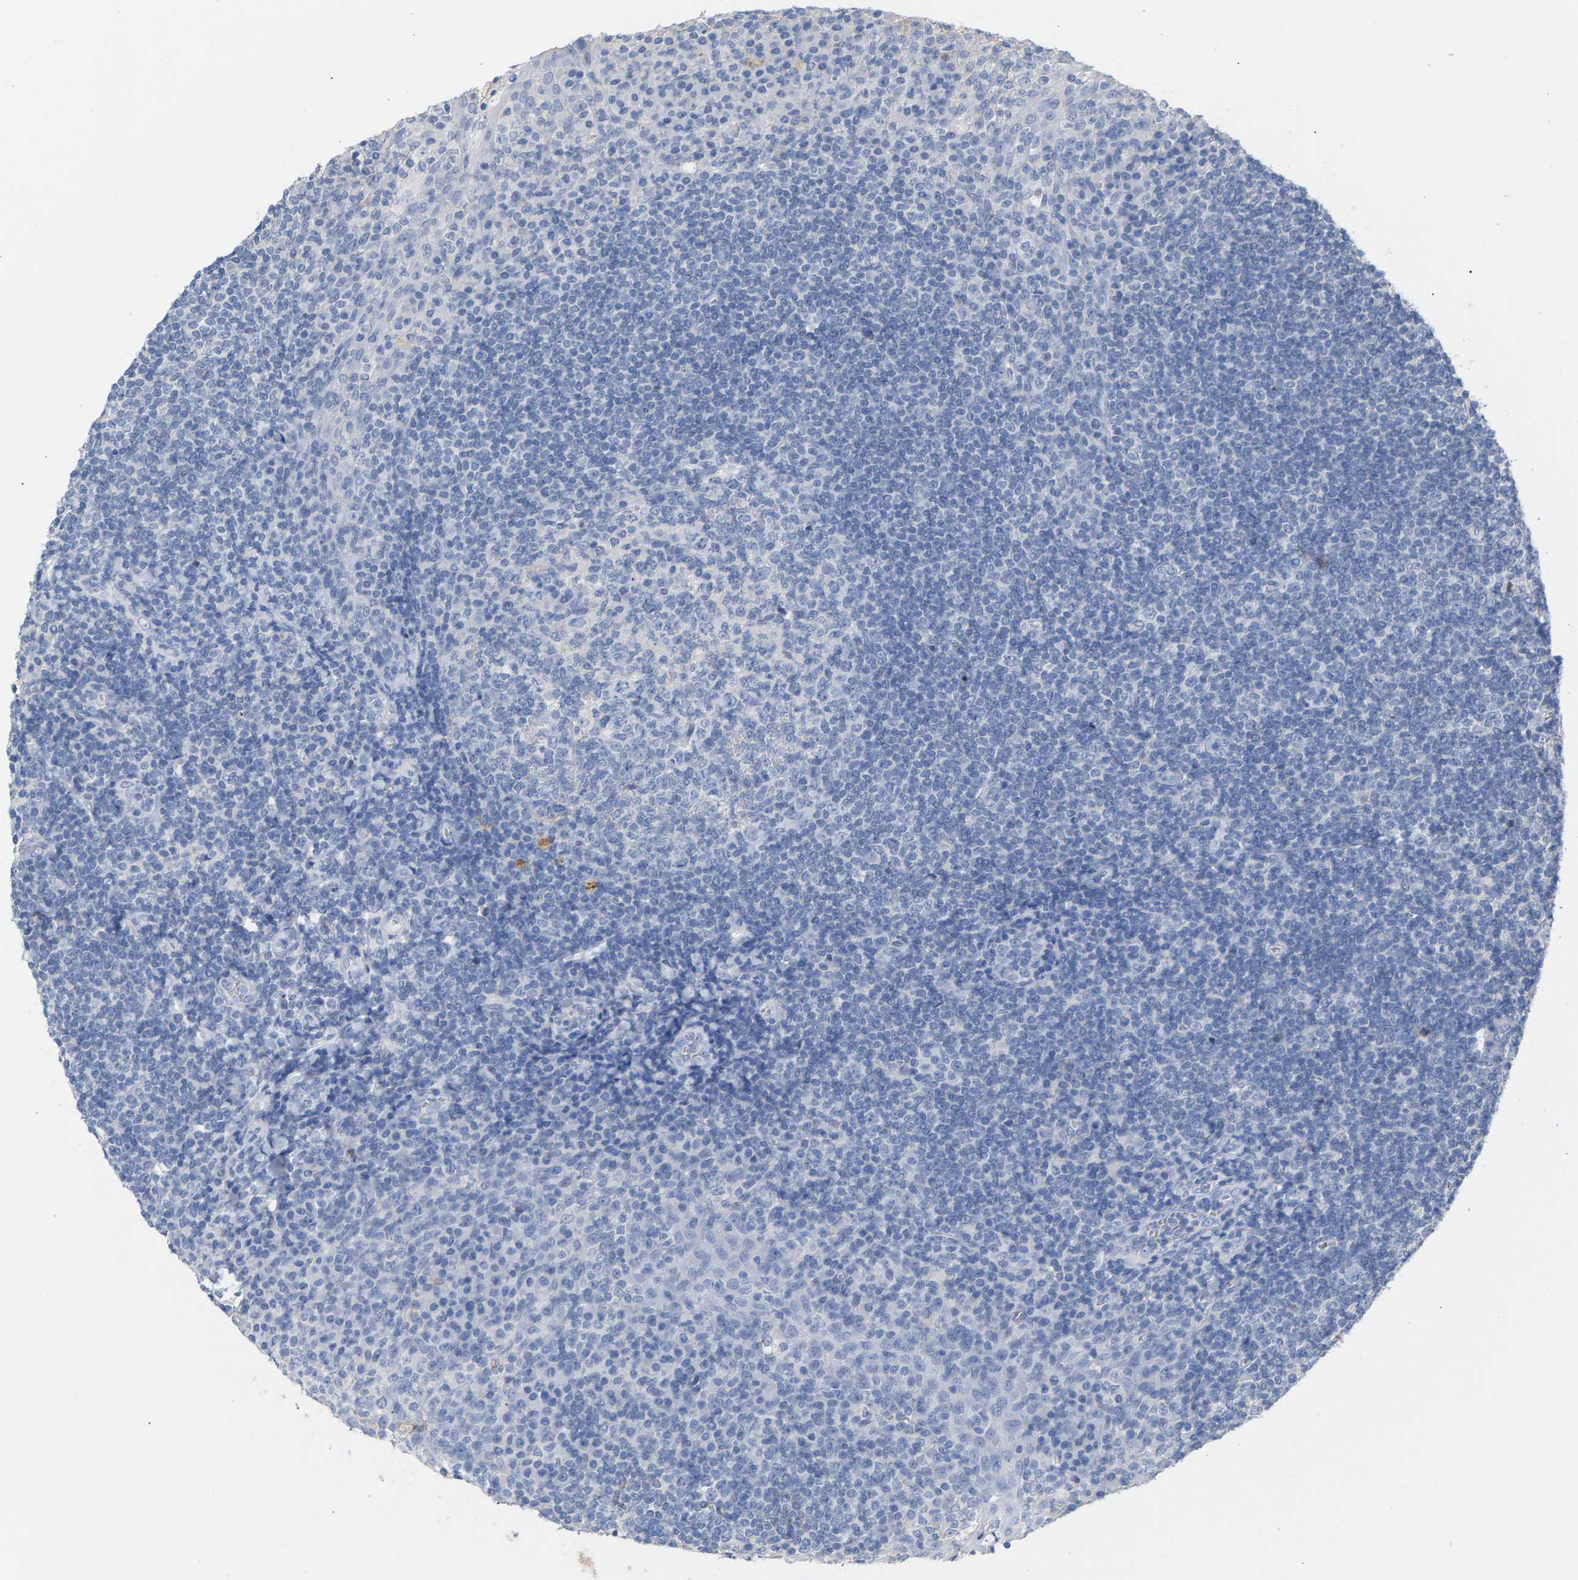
{"staining": {"intensity": "negative", "quantity": "none", "location": "none"}, "tissue": "tonsil", "cell_type": "Germinal center cells", "image_type": "normal", "snomed": [{"axis": "morphology", "description": "Normal tissue, NOS"}, {"axis": "topography", "description": "Tonsil"}], "caption": "The image demonstrates no significant positivity in germinal center cells of tonsil.", "gene": "APOH", "patient": {"sex": "male", "age": 31}}